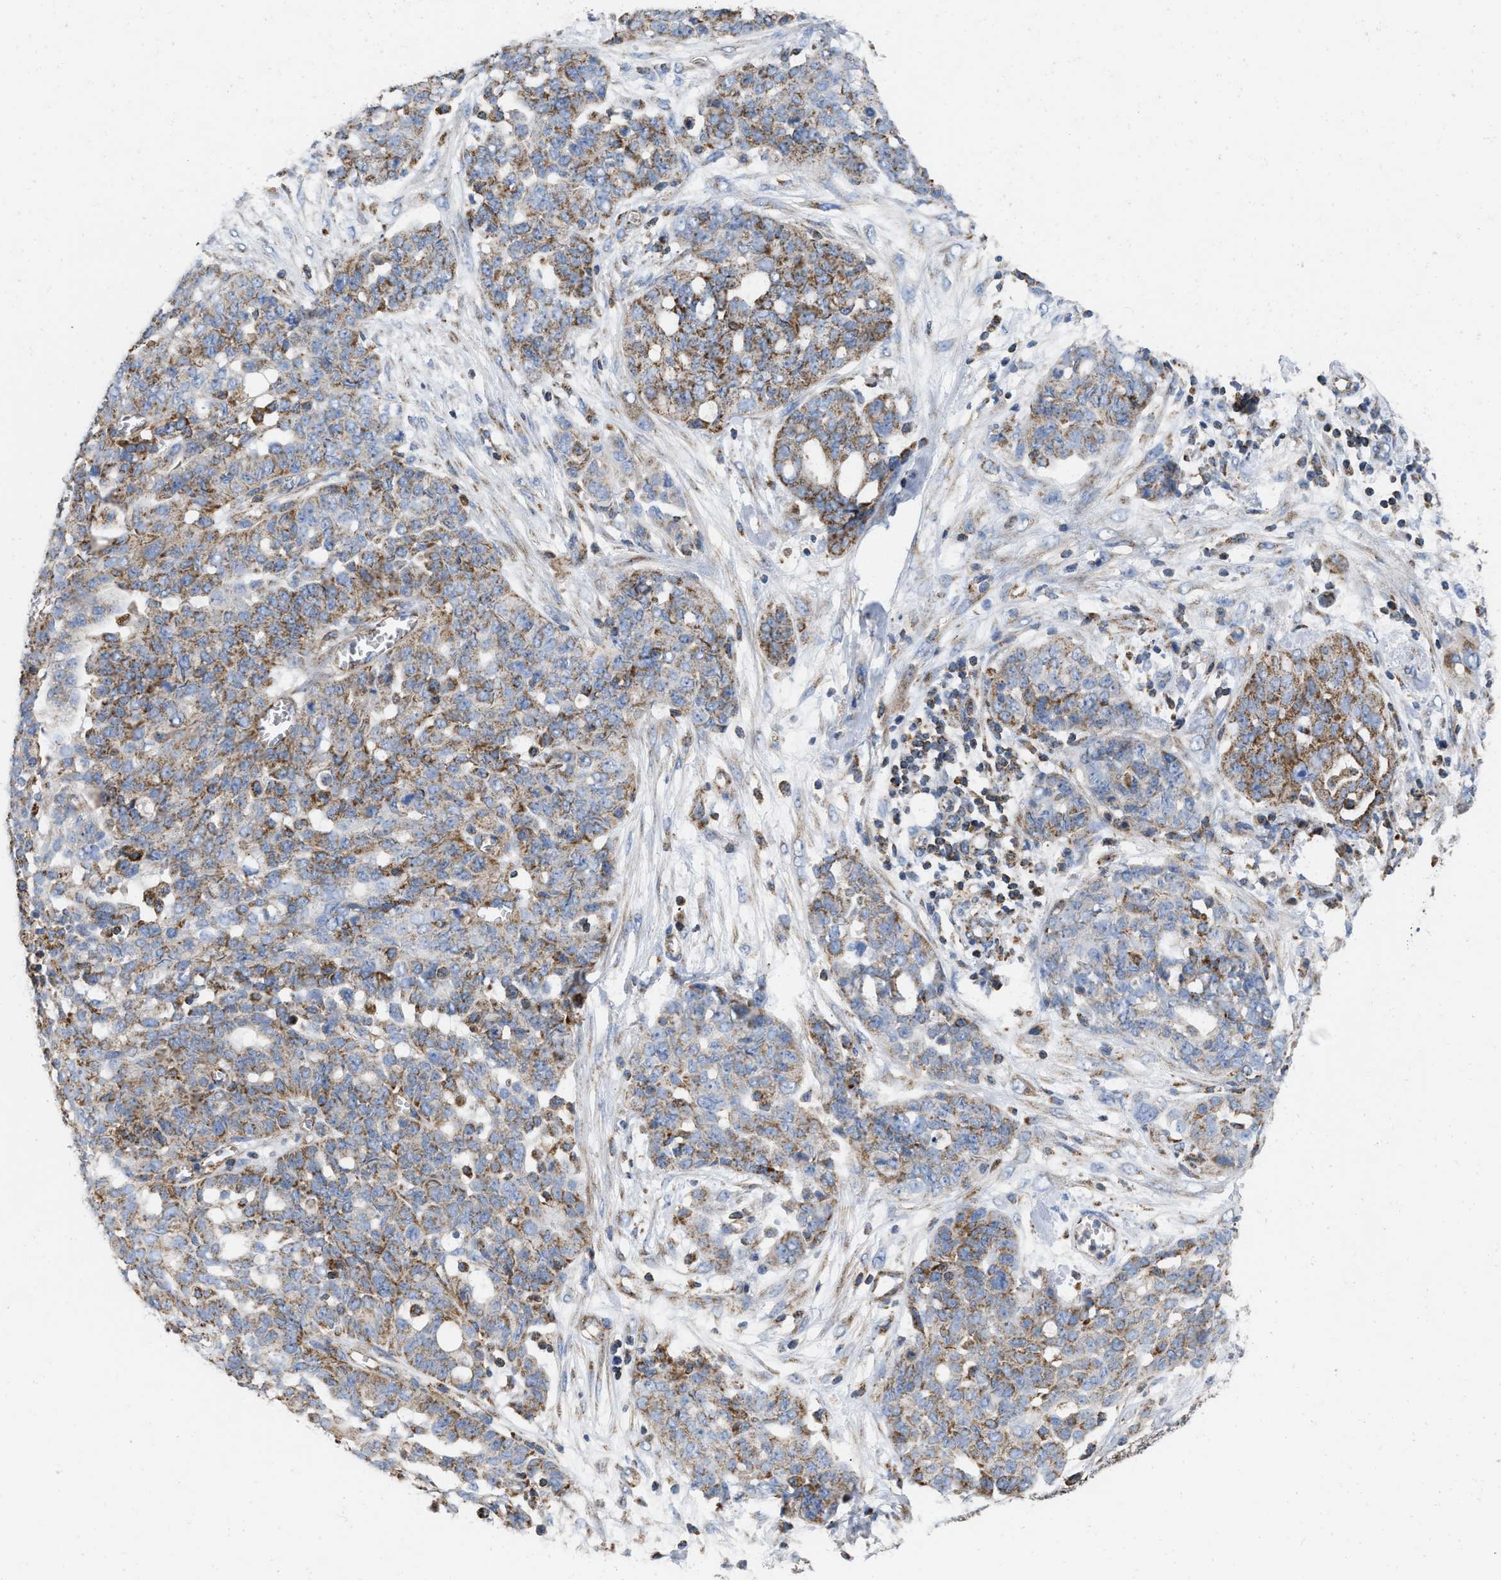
{"staining": {"intensity": "moderate", "quantity": ">75%", "location": "cytoplasmic/membranous"}, "tissue": "ovarian cancer", "cell_type": "Tumor cells", "image_type": "cancer", "snomed": [{"axis": "morphology", "description": "Cystadenocarcinoma, serous, NOS"}, {"axis": "topography", "description": "Soft tissue"}, {"axis": "topography", "description": "Ovary"}], "caption": "Tumor cells exhibit moderate cytoplasmic/membranous positivity in approximately >75% of cells in ovarian serous cystadenocarcinoma. Using DAB (3,3'-diaminobenzidine) (brown) and hematoxylin (blue) stains, captured at high magnification using brightfield microscopy.", "gene": "GRB10", "patient": {"sex": "female", "age": 57}}